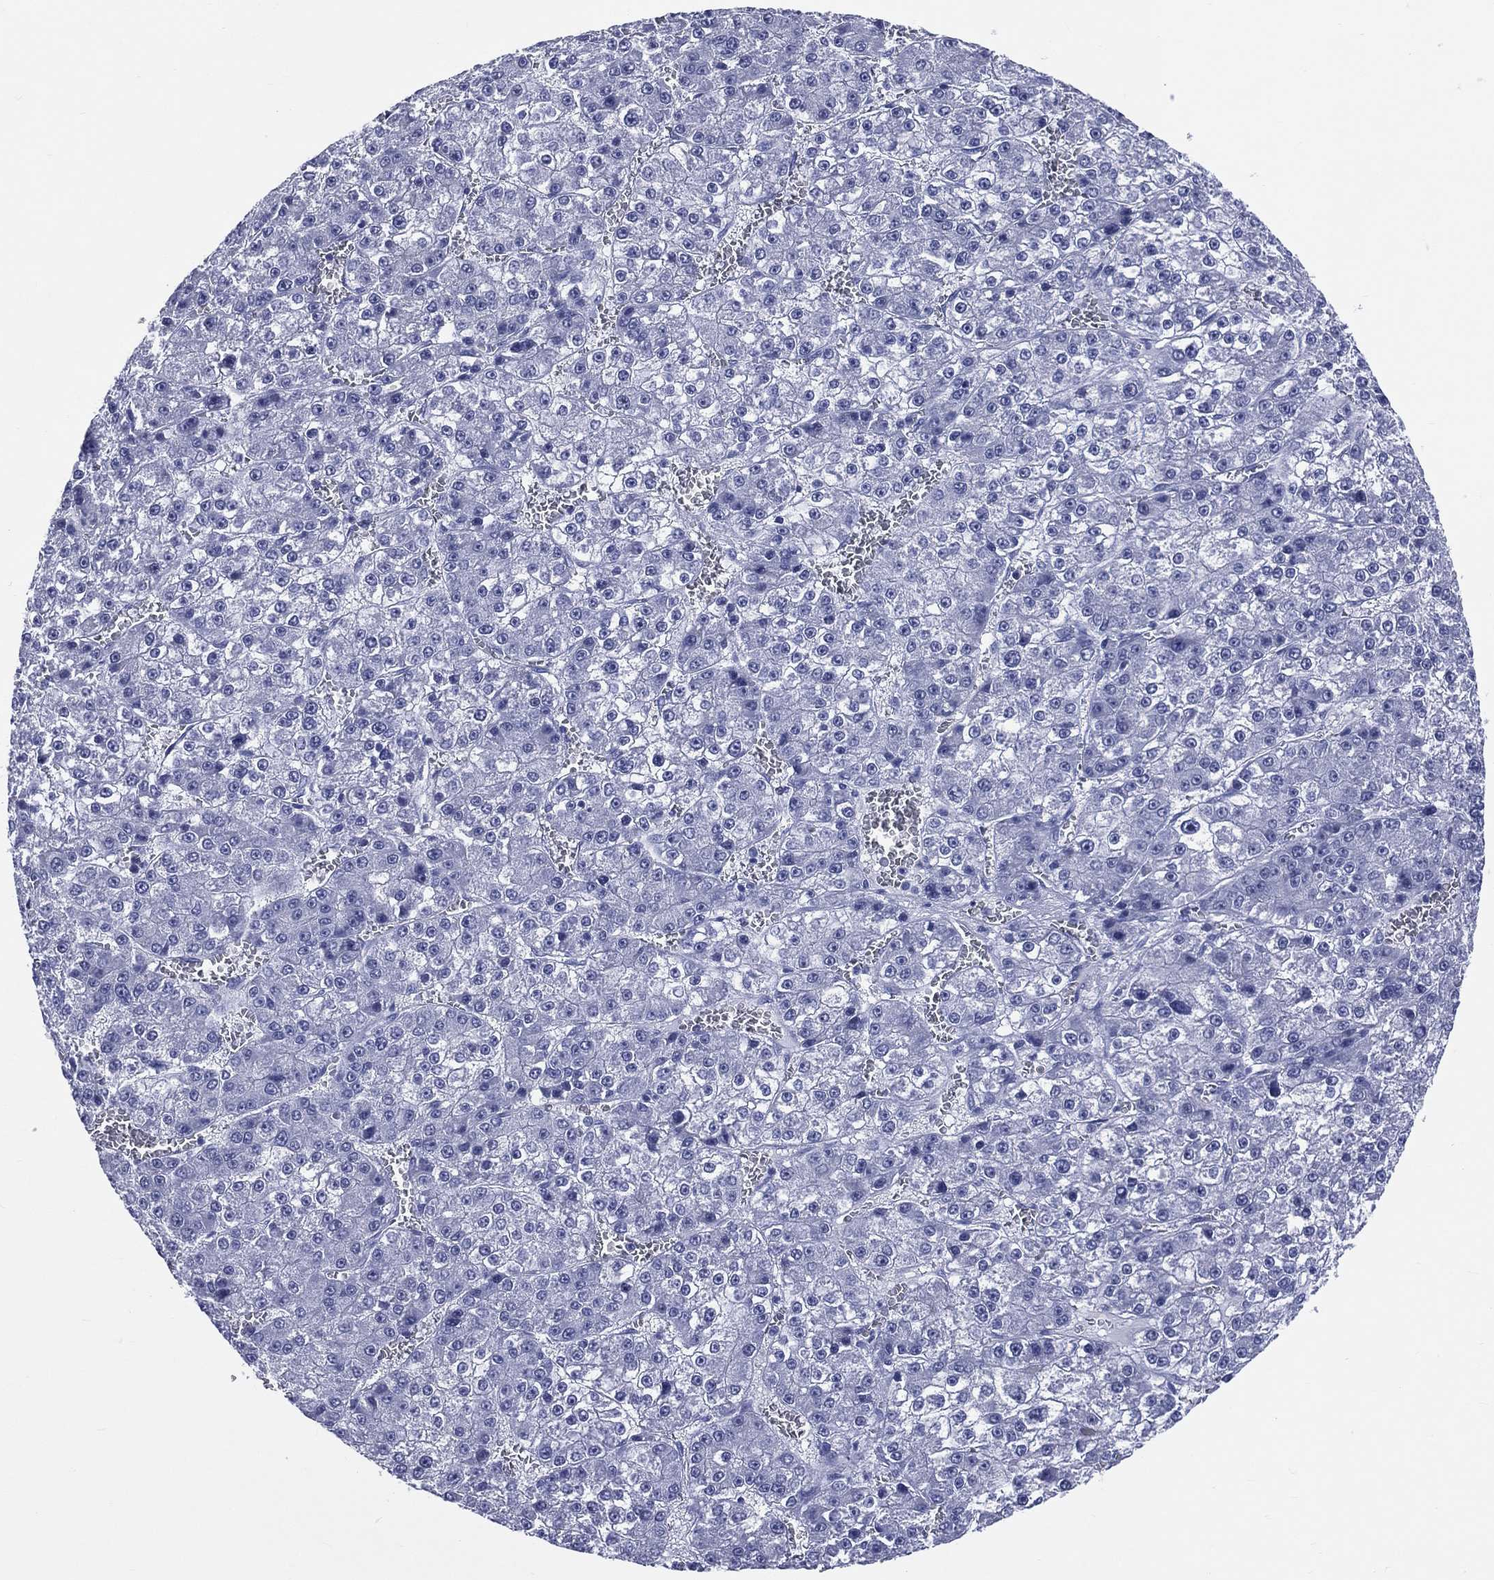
{"staining": {"intensity": "negative", "quantity": "none", "location": "none"}, "tissue": "liver cancer", "cell_type": "Tumor cells", "image_type": "cancer", "snomed": [{"axis": "morphology", "description": "Carcinoma, Hepatocellular, NOS"}, {"axis": "topography", "description": "Liver"}], "caption": "A histopathology image of liver cancer (hepatocellular carcinoma) stained for a protein demonstrates no brown staining in tumor cells.", "gene": "CYLC1", "patient": {"sex": "female", "age": 73}}